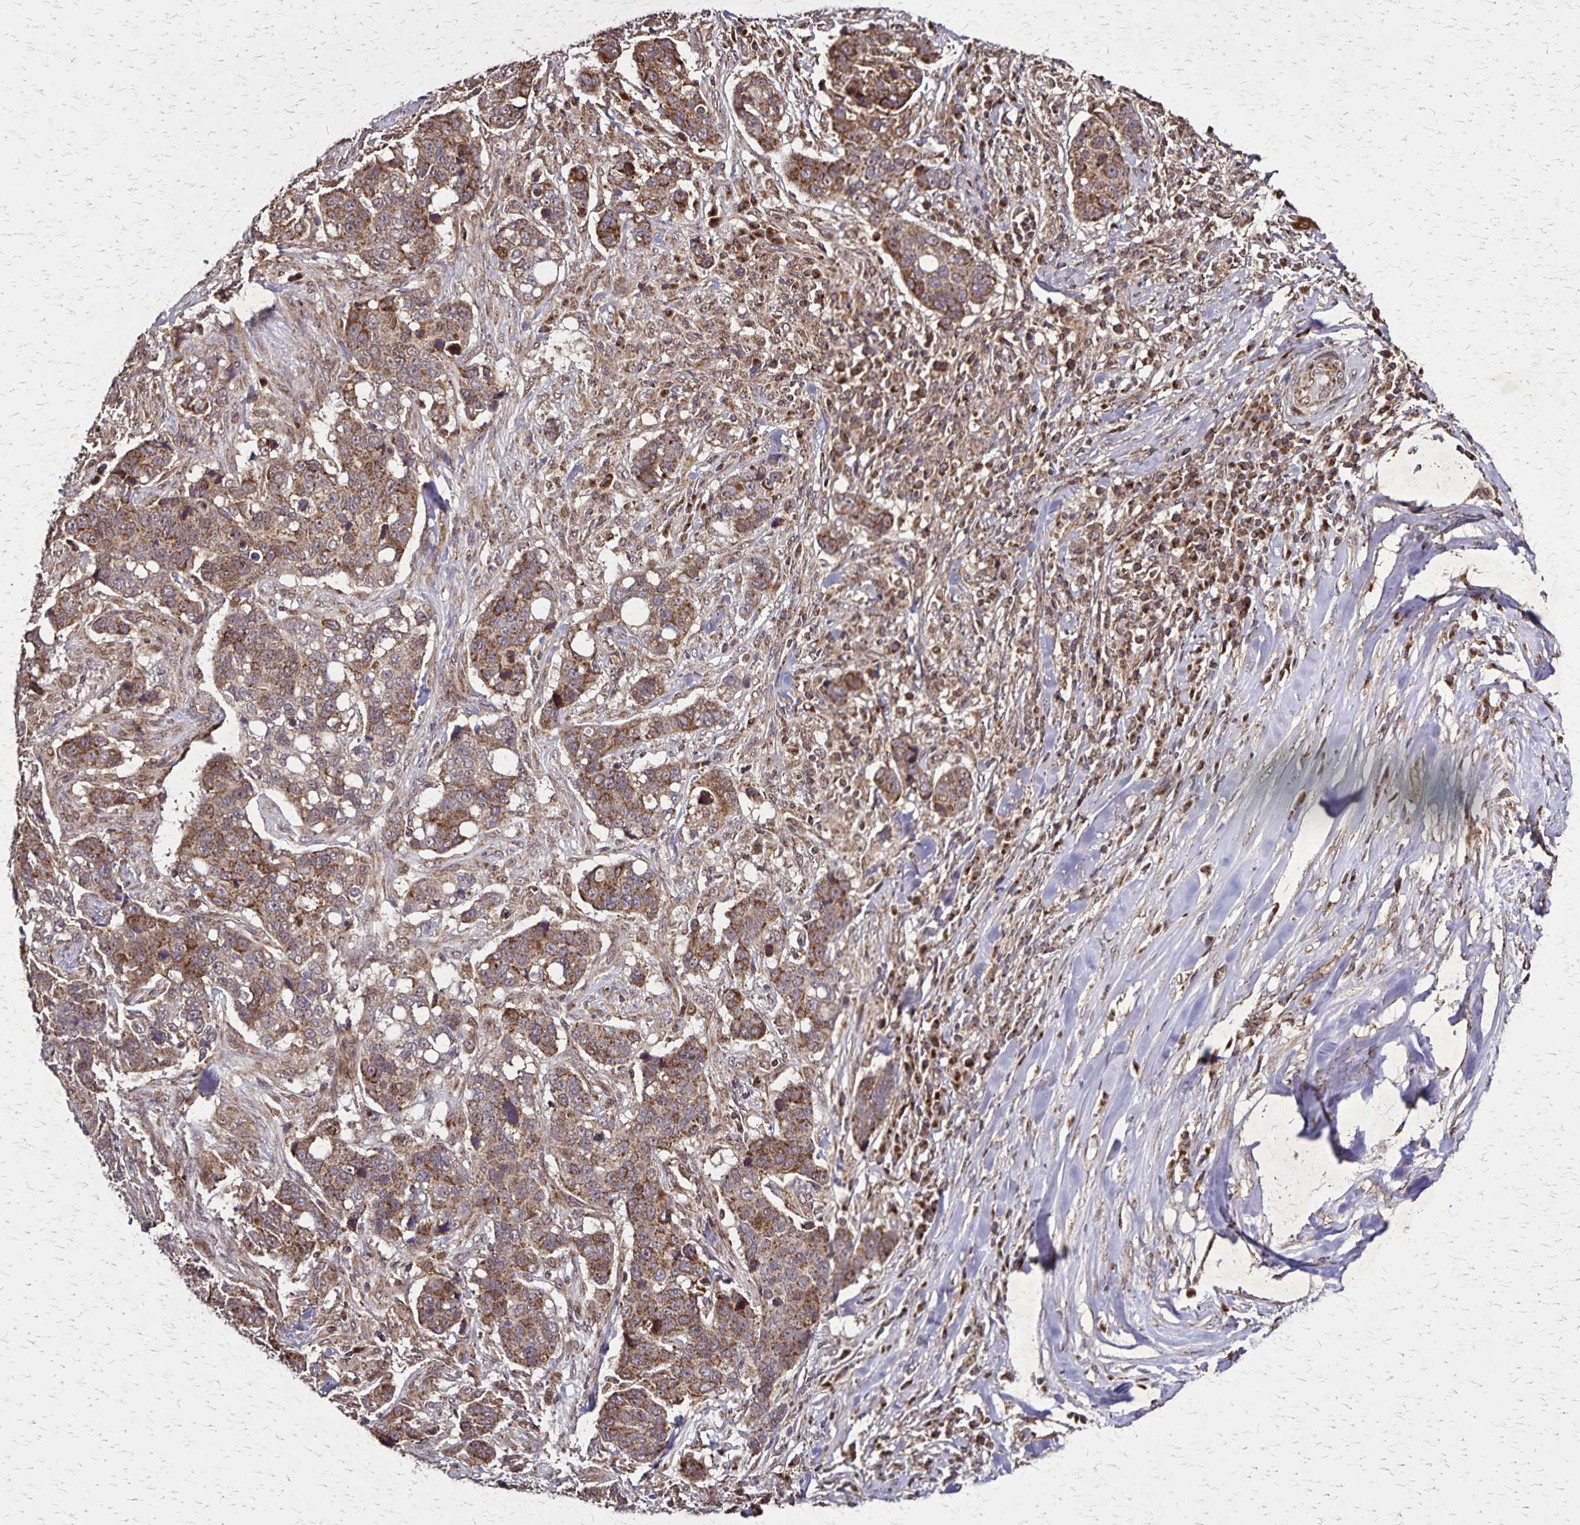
{"staining": {"intensity": "moderate", "quantity": ">75%", "location": "cytoplasmic/membranous"}, "tissue": "lung cancer", "cell_type": "Tumor cells", "image_type": "cancer", "snomed": [{"axis": "morphology", "description": "Squamous cell carcinoma, NOS"}, {"axis": "topography", "description": "Lymph node"}, {"axis": "topography", "description": "Lung"}], "caption": "This micrograph exhibits lung squamous cell carcinoma stained with immunohistochemistry to label a protein in brown. The cytoplasmic/membranous of tumor cells show moderate positivity for the protein. Nuclei are counter-stained blue.", "gene": "NFS1", "patient": {"sex": "male", "age": 61}}